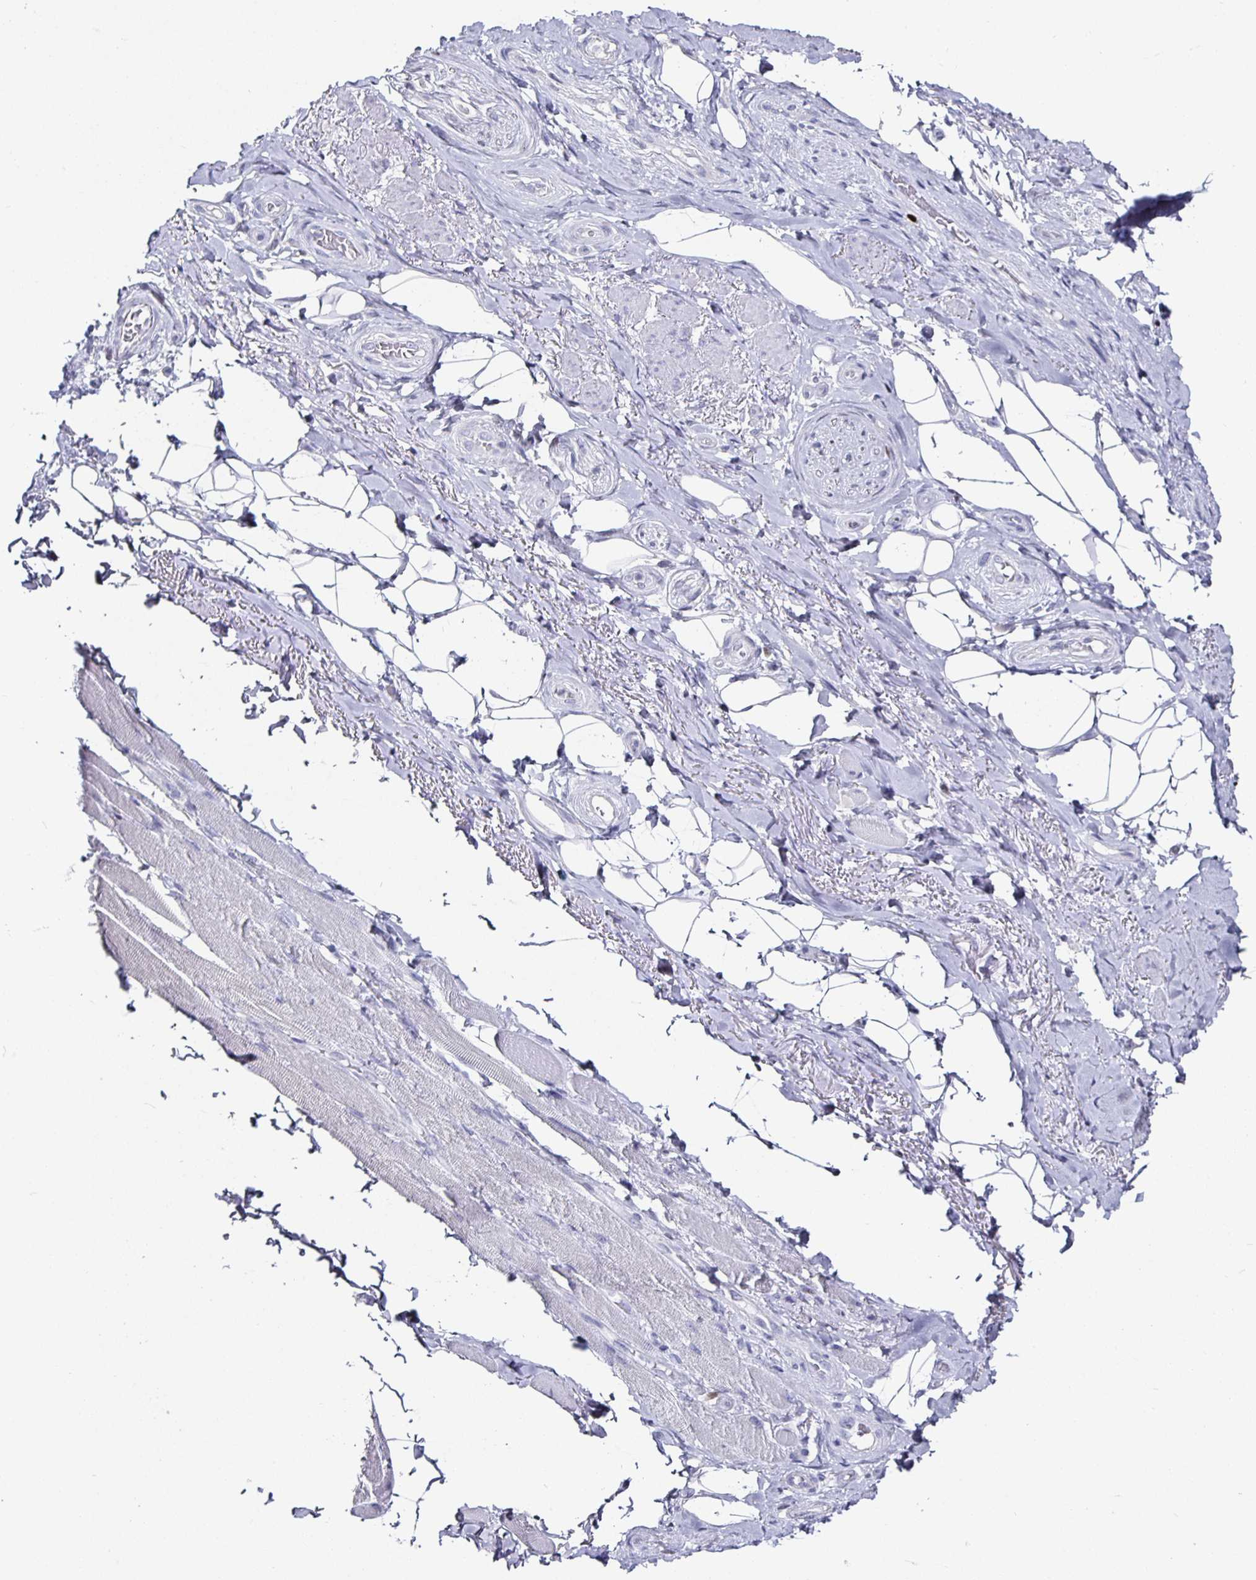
{"staining": {"intensity": "negative", "quantity": "none", "location": "none"}, "tissue": "adipose tissue", "cell_type": "Adipocytes", "image_type": "normal", "snomed": [{"axis": "morphology", "description": "Normal tissue, NOS"}, {"axis": "topography", "description": "Anal"}, {"axis": "topography", "description": "Peripheral nerve tissue"}], "caption": "Adipocytes show no significant positivity in benign adipose tissue. The staining was performed using DAB (3,3'-diaminobenzidine) to visualize the protein expression in brown, while the nuclei were stained in blue with hematoxylin (Magnification: 20x).", "gene": "RUNX2", "patient": {"sex": "male", "age": 53}}